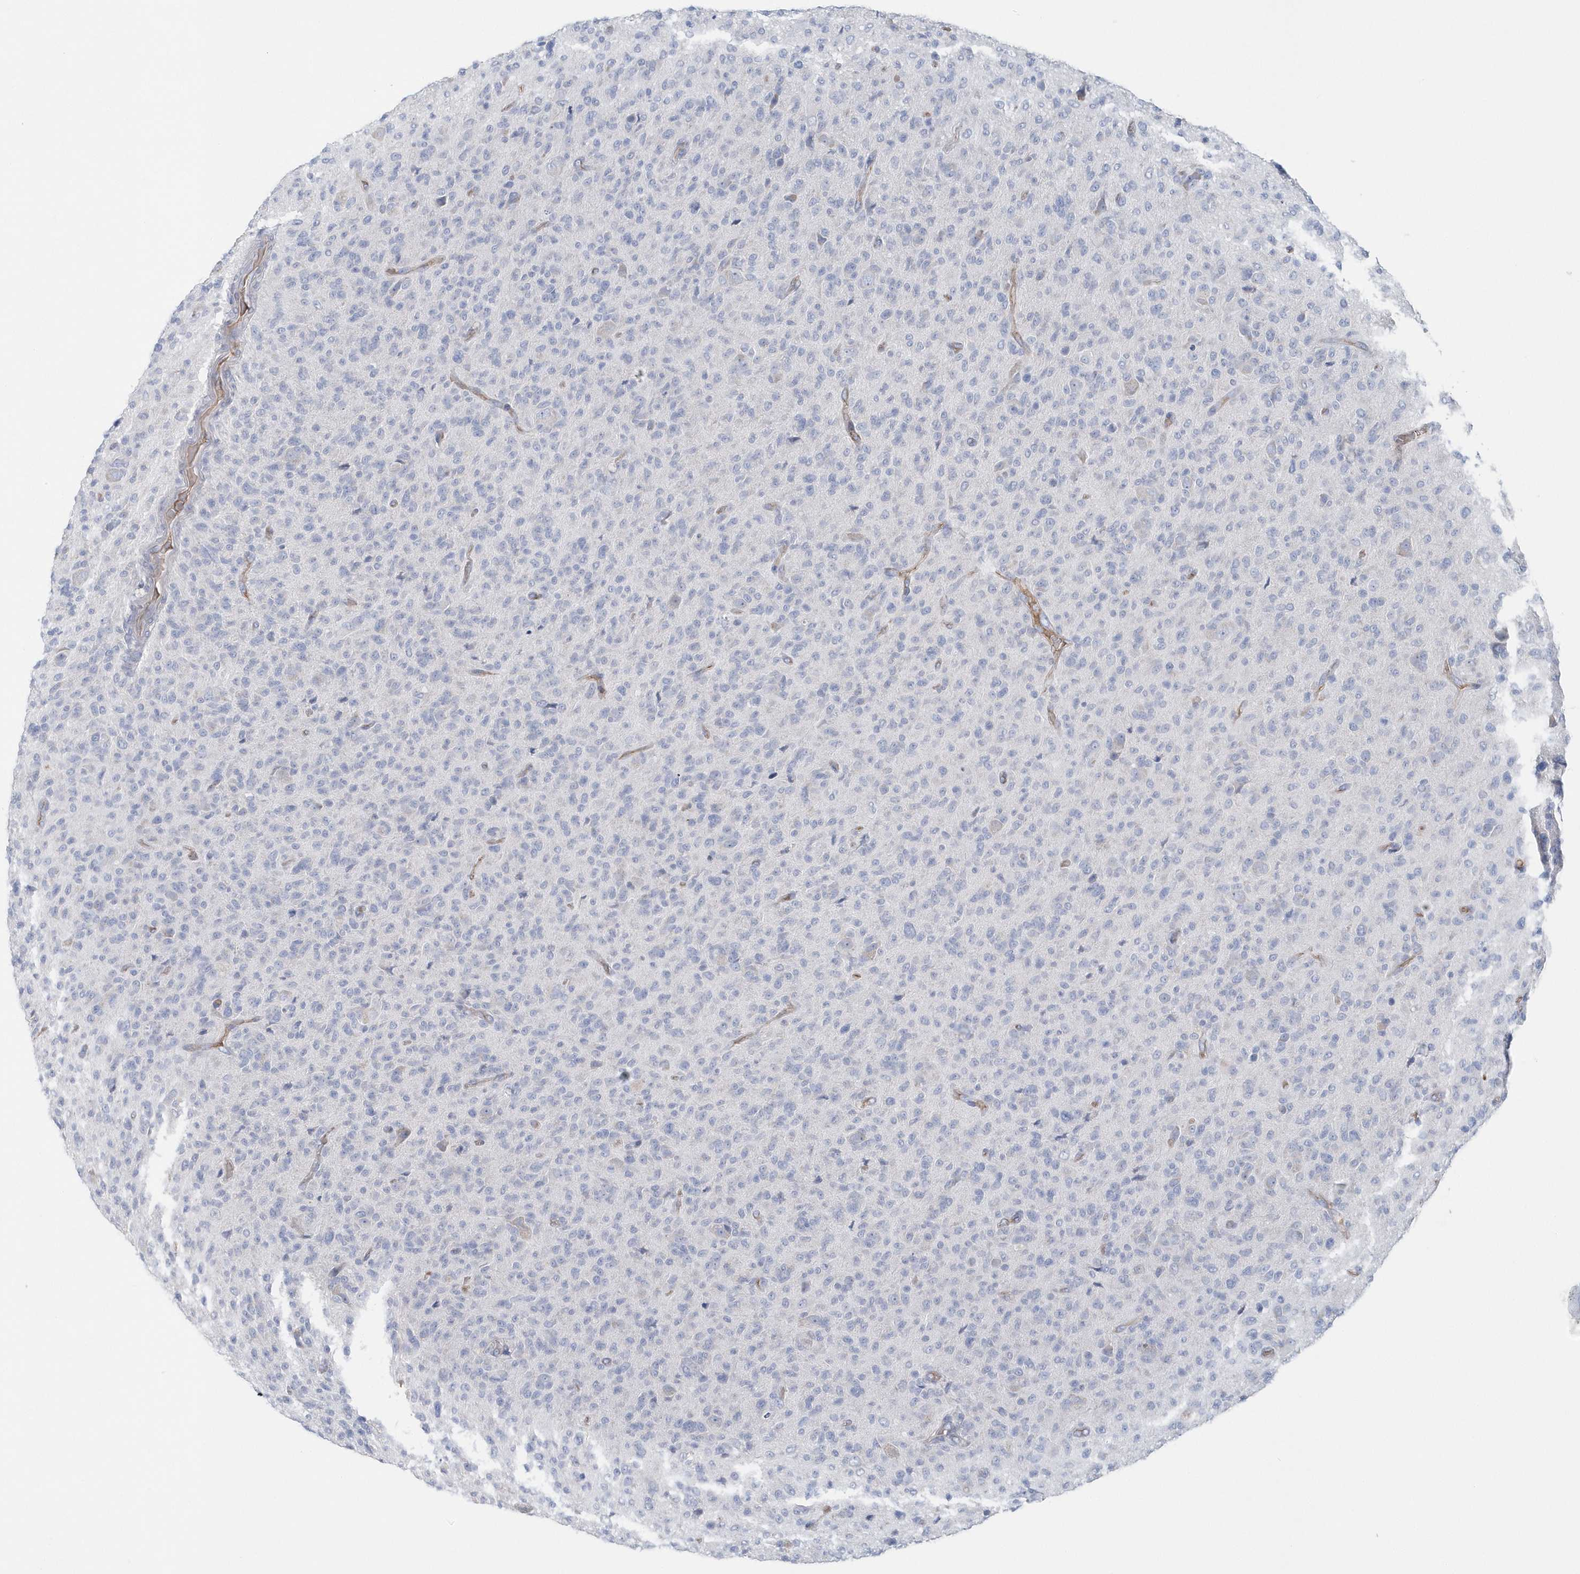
{"staining": {"intensity": "negative", "quantity": "none", "location": "none"}, "tissue": "glioma", "cell_type": "Tumor cells", "image_type": "cancer", "snomed": [{"axis": "morphology", "description": "Glioma, malignant, High grade"}, {"axis": "topography", "description": "Brain"}], "caption": "An immunohistochemistry image of glioma is shown. There is no staining in tumor cells of glioma.", "gene": "SPATA18", "patient": {"sex": "female", "age": 57}}